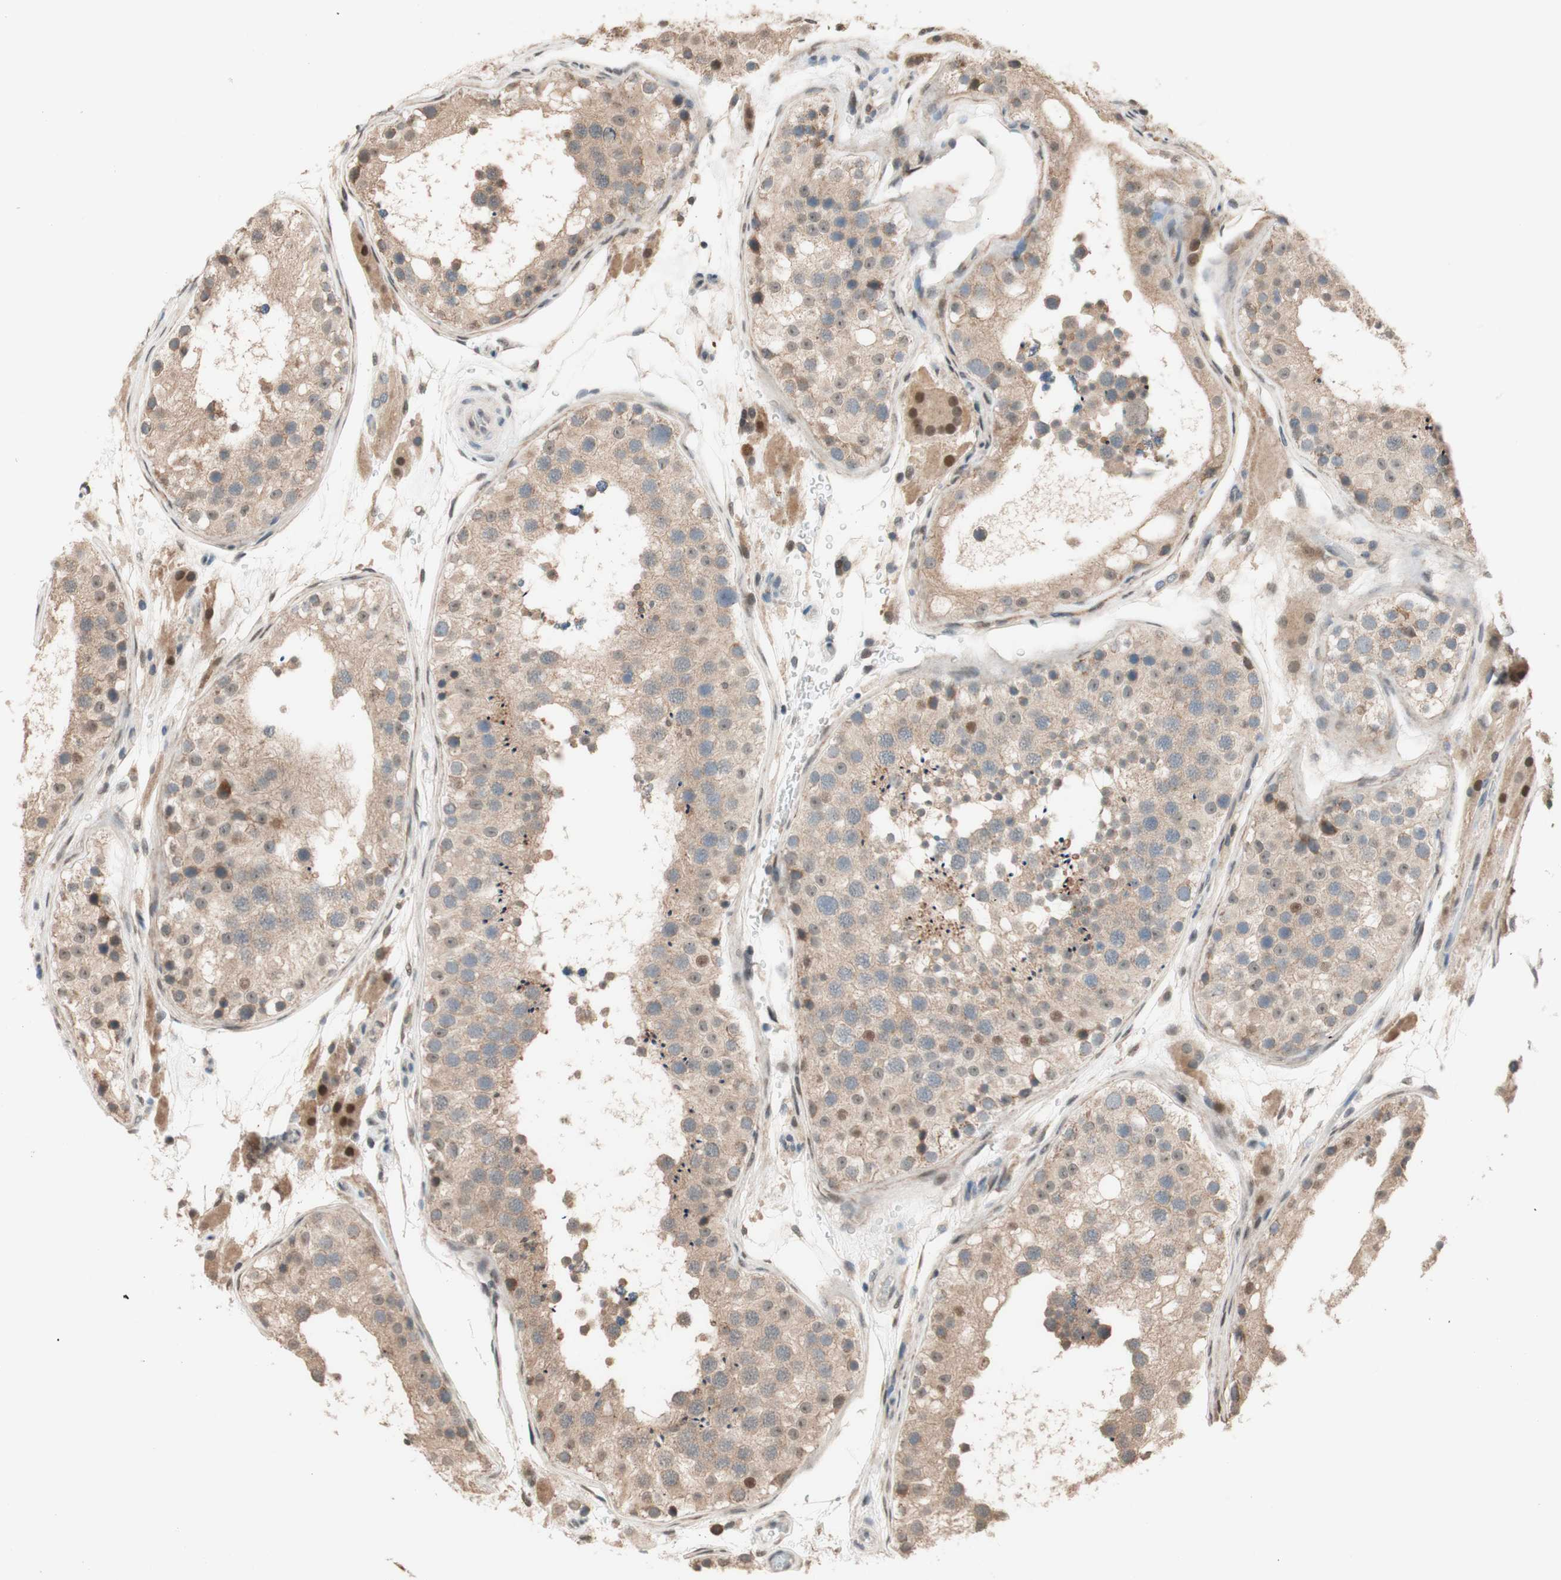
{"staining": {"intensity": "moderate", "quantity": ">75%", "location": "cytoplasmic/membranous"}, "tissue": "testis", "cell_type": "Cells in seminiferous ducts", "image_type": "normal", "snomed": [{"axis": "morphology", "description": "Normal tissue, NOS"}, {"axis": "topography", "description": "Testis"}], "caption": "An IHC photomicrograph of unremarkable tissue is shown. Protein staining in brown shows moderate cytoplasmic/membranous positivity in testis within cells in seminiferous ducts. The staining is performed using DAB (3,3'-diaminobenzidine) brown chromogen to label protein expression. The nuclei are counter-stained blue using hematoxylin.", "gene": "CCNC", "patient": {"sex": "male", "age": 26}}